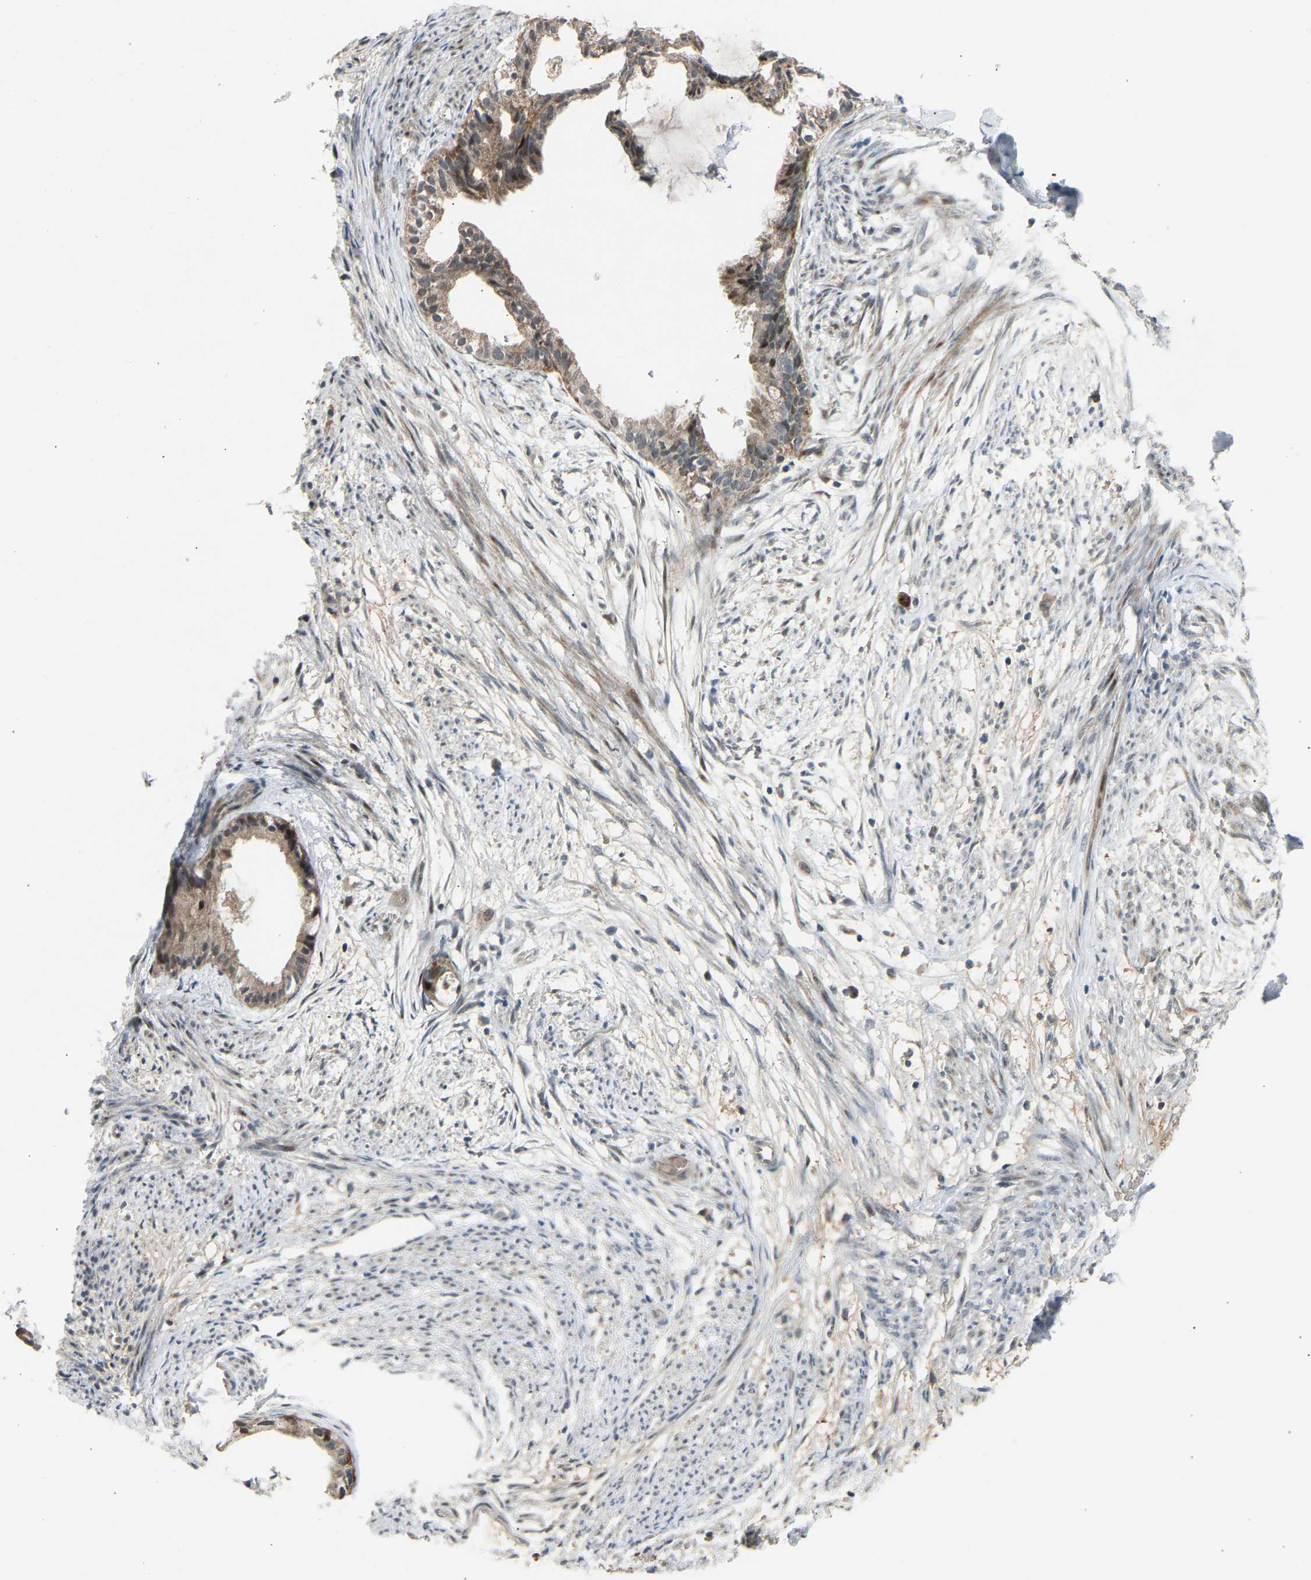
{"staining": {"intensity": "weak", "quantity": ">75%", "location": "cytoplasmic/membranous"}, "tissue": "cervical cancer", "cell_type": "Tumor cells", "image_type": "cancer", "snomed": [{"axis": "morphology", "description": "Normal tissue, NOS"}, {"axis": "morphology", "description": "Adenocarcinoma, NOS"}, {"axis": "topography", "description": "Cervix"}, {"axis": "topography", "description": "Endometrium"}], "caption": "An image of adenocarcinoma (cervical) stained for a protein shows weak cytoplasmic/membranous brown staining in tumor cells.", "gene": "VPS41", "patient": {"sex": "female", "age": 86}}